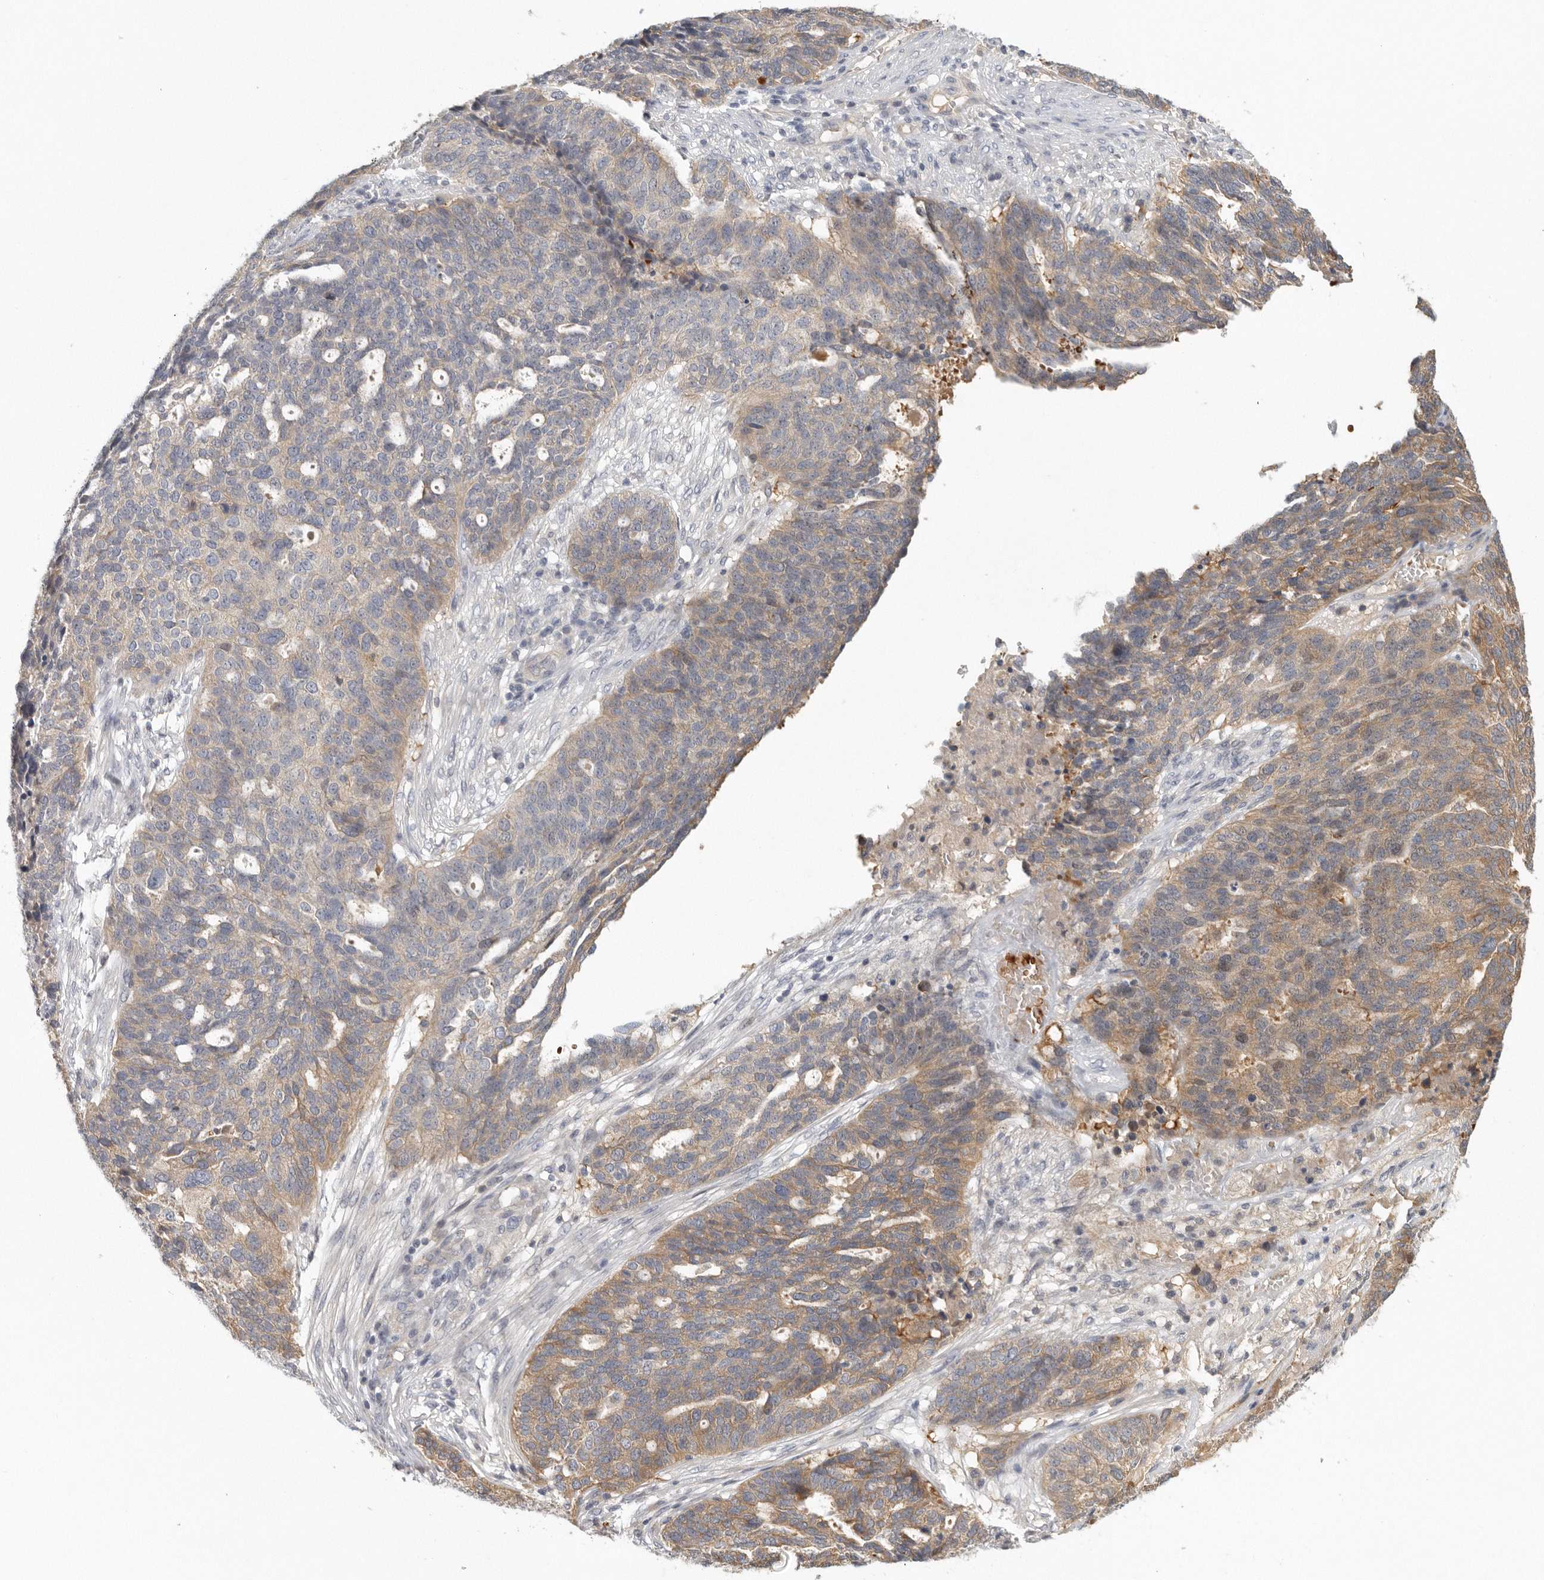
{"staining": {"intensity": "moderate", "quantity": "25%-75%", "location": "cytoplasmic/membranous"}, "tissue": "ovarian cancer", "cell_type": "Tumor cells", "image_type": "cancer", "snomed": [{"axis": "morphology", "description": "Cystadenocarcinoma, serous, NOS"}, {"axis": "topography", "description": "Ovary"}], "caption": "A medium amount of moderate cytoplasmic/membranous positivity is appreciated in about 25%-75% of tumor cells in serous cystadenocarcinoma (ovarian) tissue.", "gene": "CFAP298", "patient": {"sex": "female", "age": 59}}